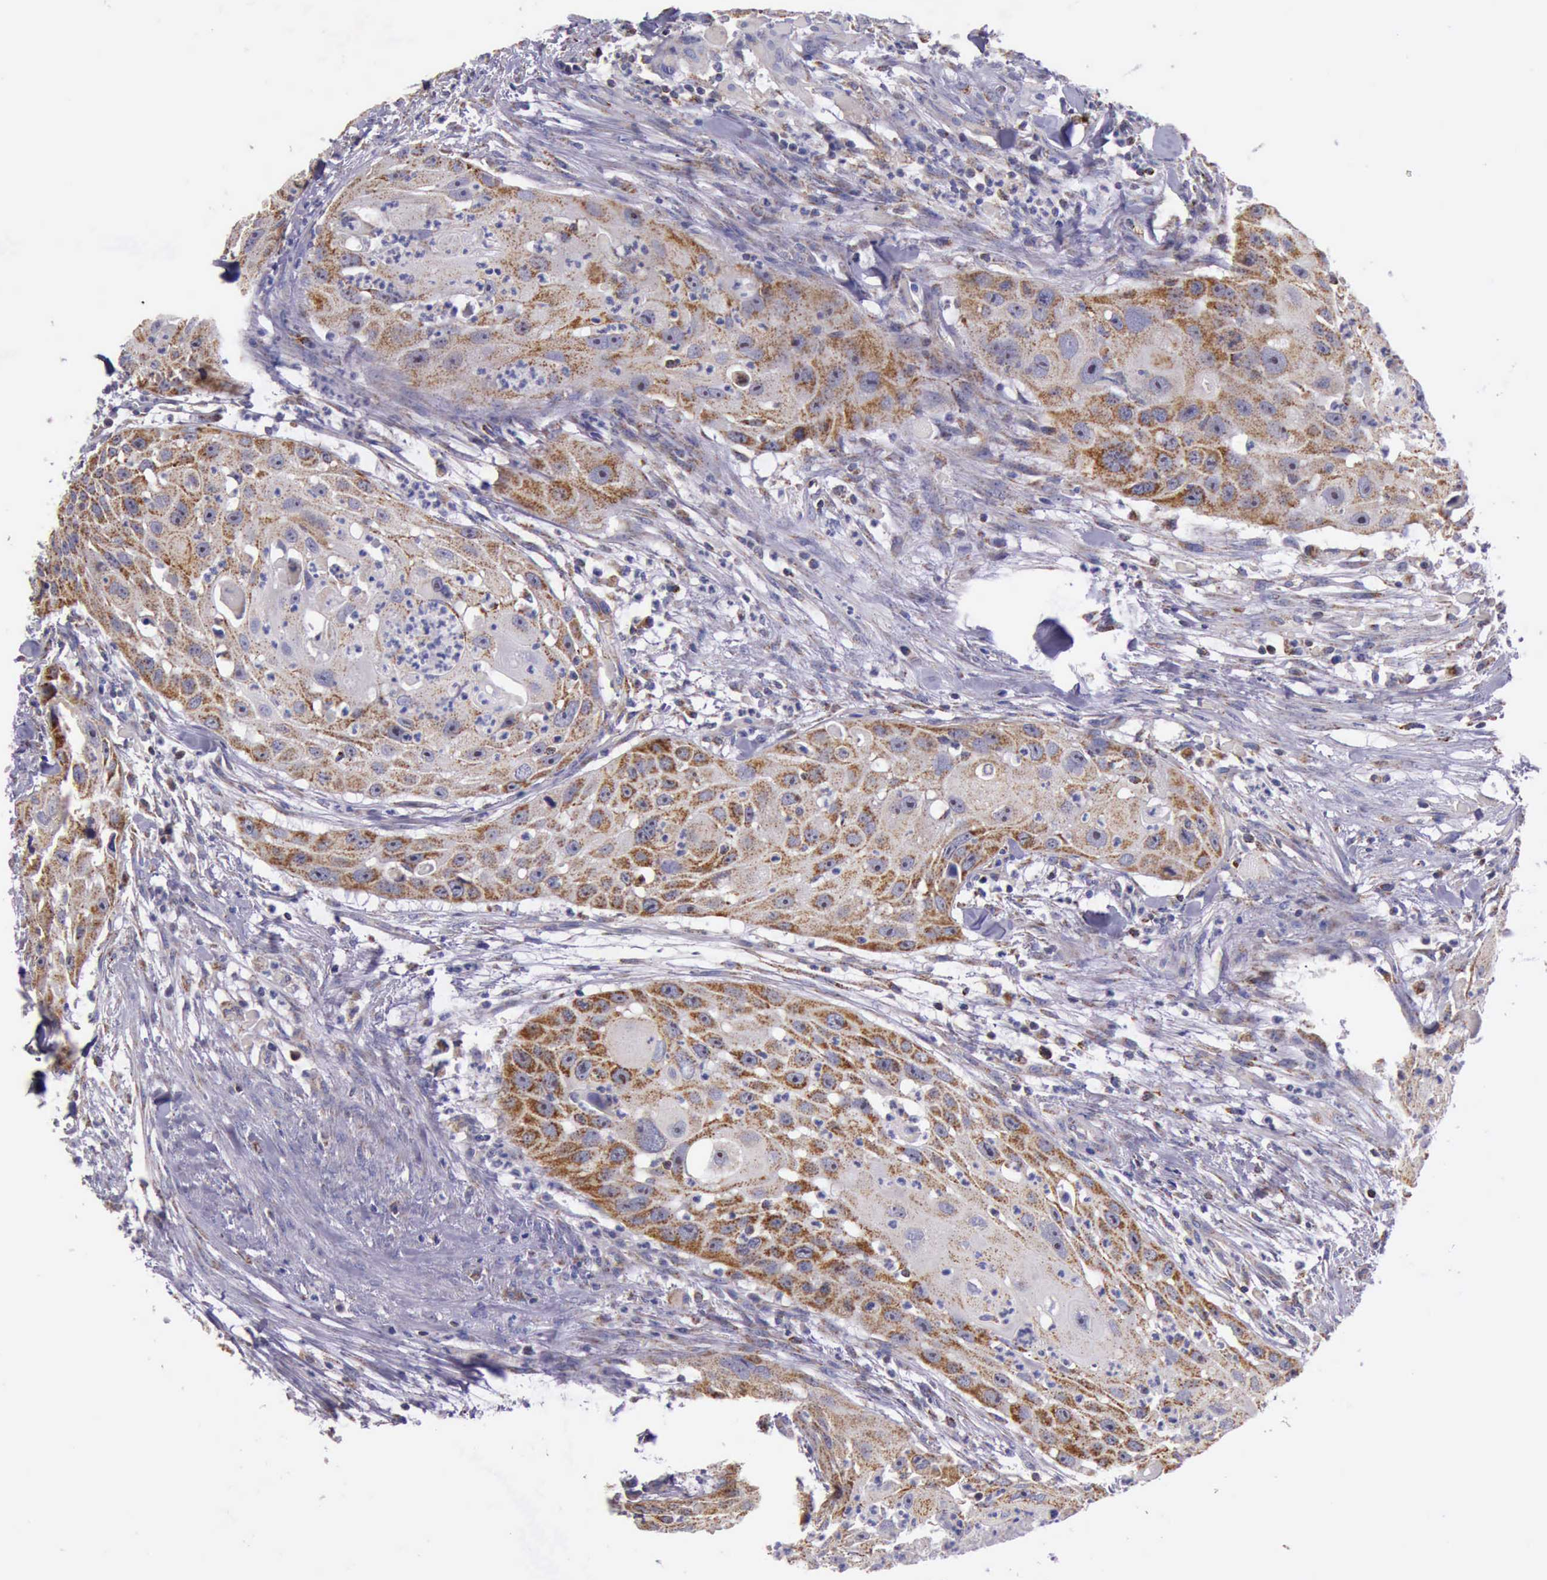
{"staining": {"intensity": "moderate", "quantity": ">75%", "location": "cytoplasmic/membranous"}, "tissue": "head and neck cancer", "cell_type": "Tumor cells", "image_type": "cancer", "snomed": [{"axis": "morphology", "description": "Squamous cell carcinoma, NOS"}, {"axis": "topography", "description": "Head-Neck"}], "caption": "Tumor cells exhibit moderate cytoplasmic/membranous expression in approximately >75% of cells in squamous cell carcinoma (head and neck).", "gene": "TXN2", "patient": {"sex": "male", "age": 64}}